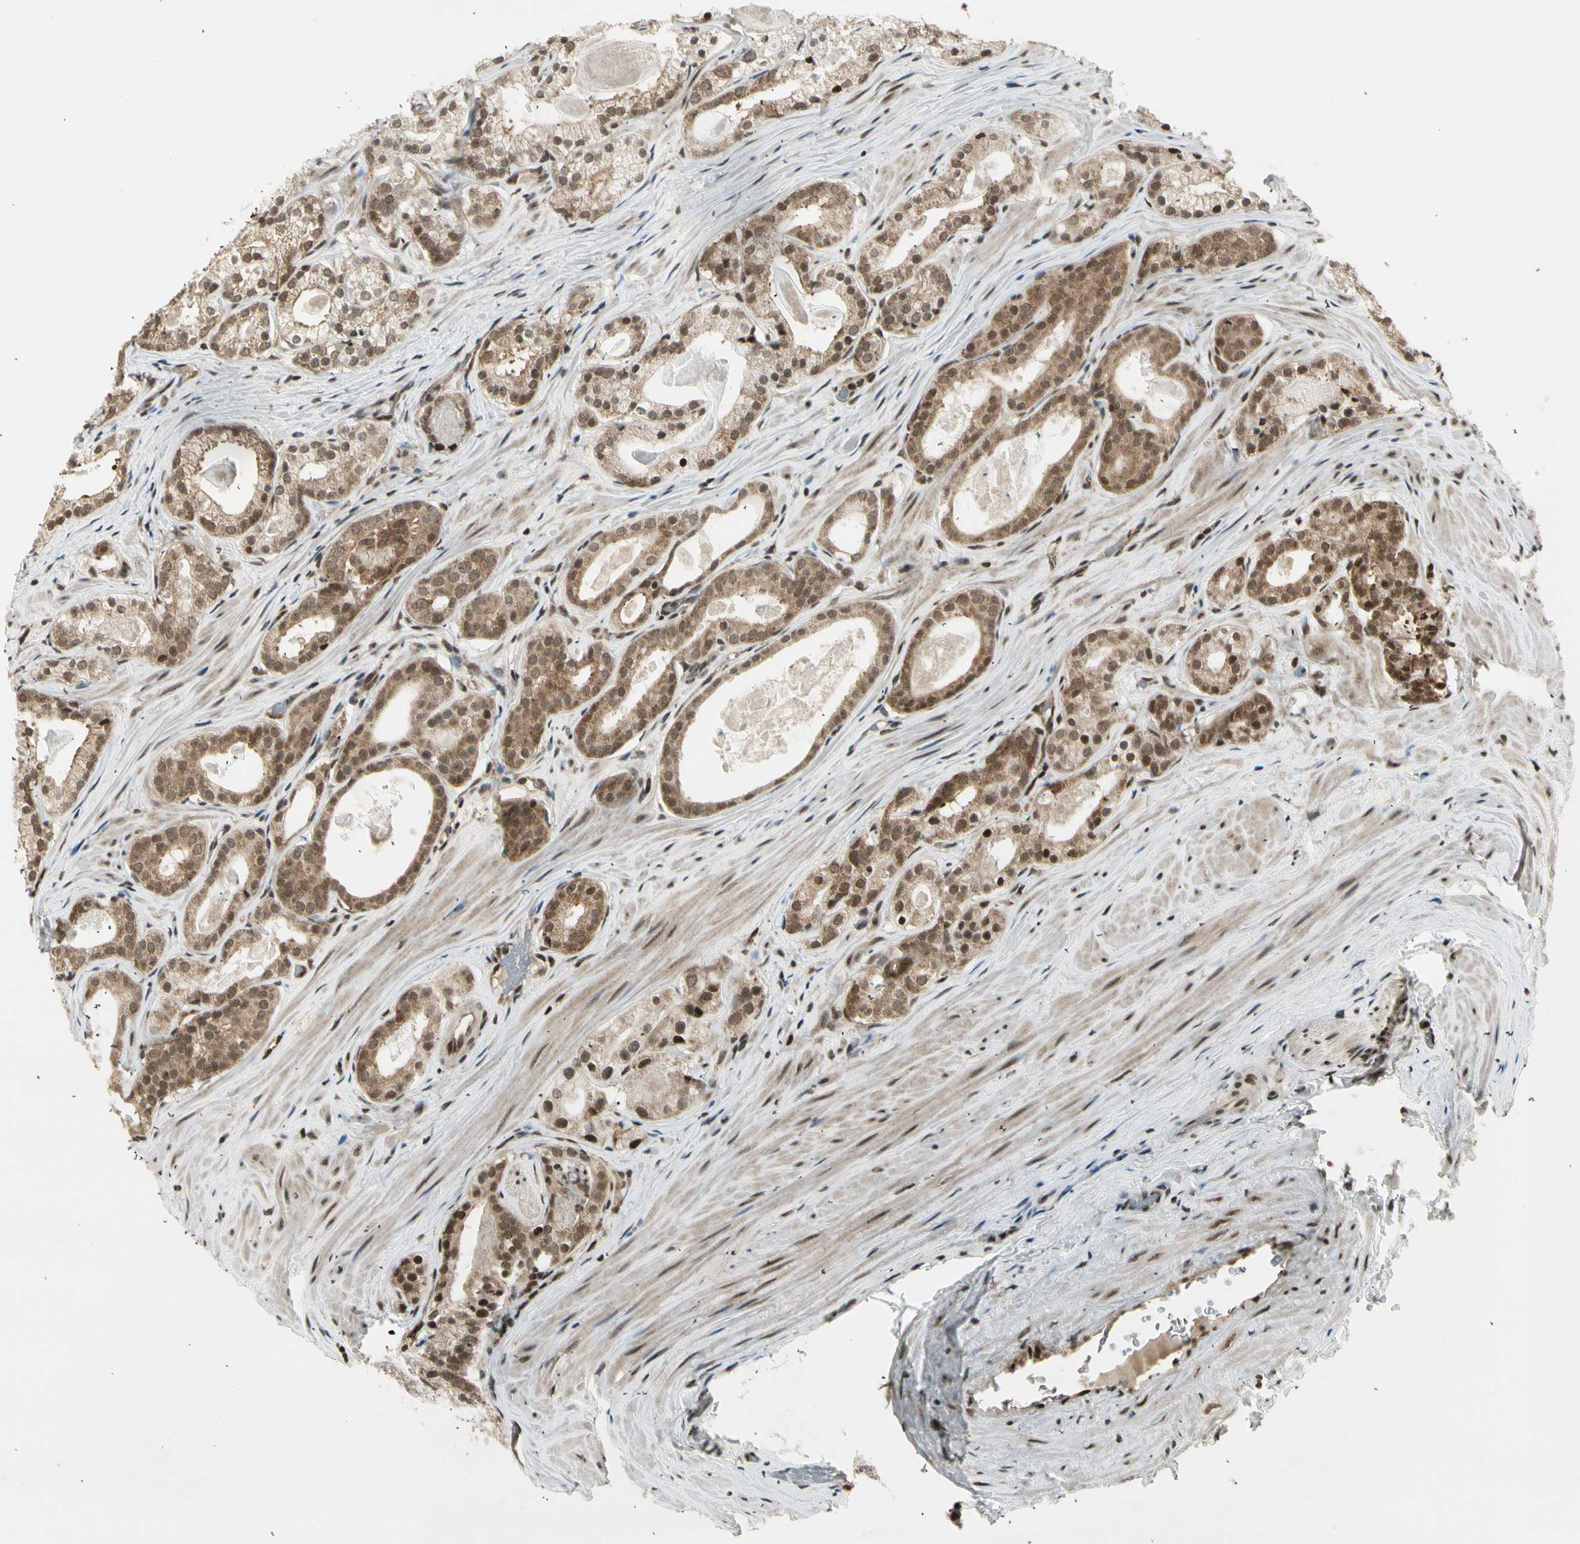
{"staining": {"intensity": "moderate", "quantity": "25%-75%", "location": "cytoplasmic/membranous"}, "tissue": "prostate cancer", "cell_type": "Tumor cells", "image_type": "cancer", "snomed": [{"axis": "morphology", "description": "Adenocarcinoma, Low grade"}, {"axis": "topography", "description": "Prostate"}], "caption": "Tumor cells exhibit medium levels of moderate cytoplasmic/membranous positivity in about 25%-75% of cells in prostate cancer (low-grade adenocarcinoma). (IHC, brightfield microscopy, high magnification).", "gene": "SMN2", "patient": {"sex": "male", "age": 59}}